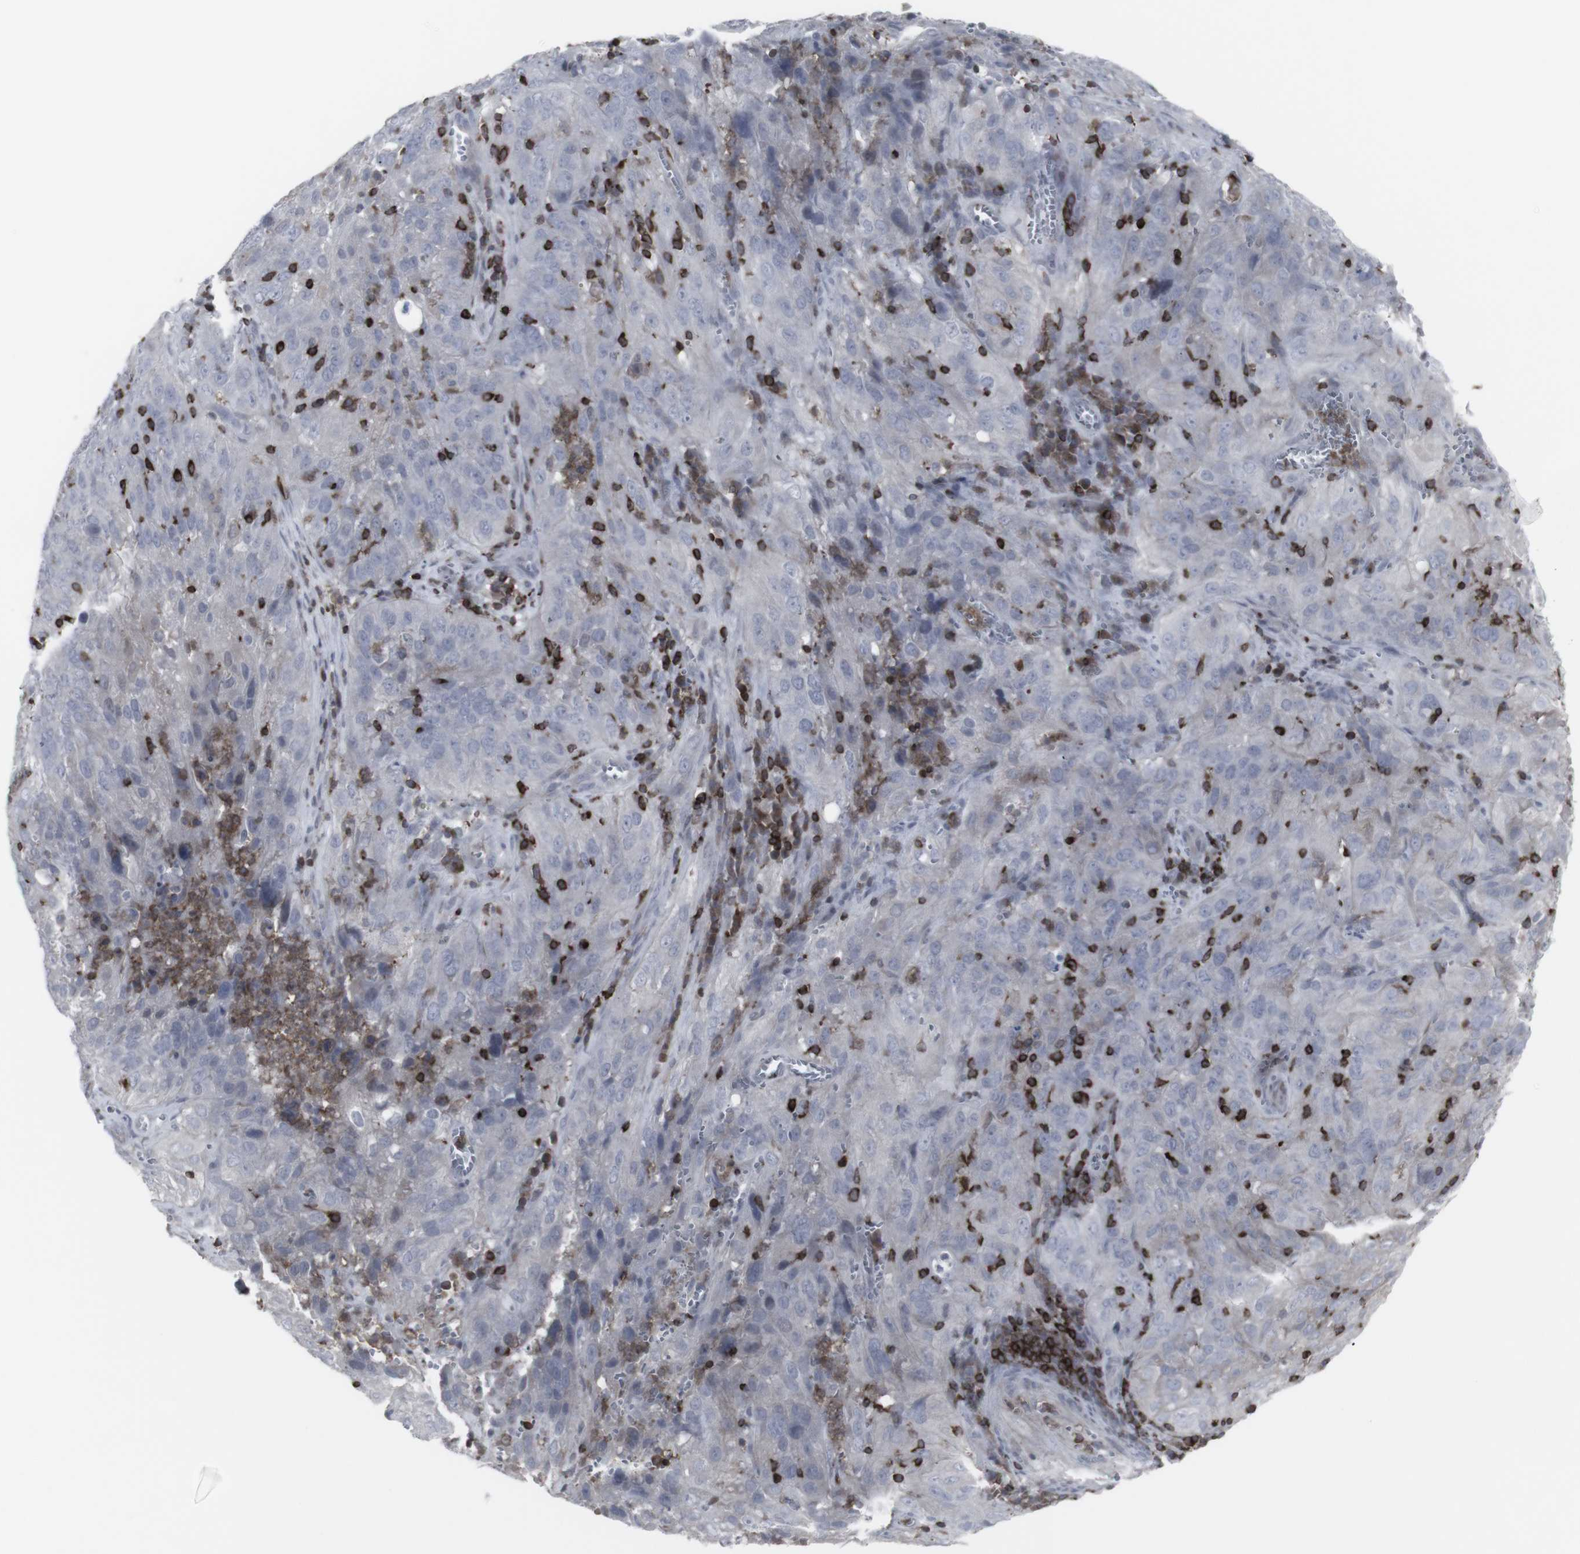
{"staining": {"intensity": "negative", "quantity": "none", "location": "none"}, "tissue": "cervical cancer", "cell_type": "Tumor cells", "image_type": "cancer", "snomed": [{"axis": "morphology", "description": "Squamous cell carcinoma, NOS"}, {"axis": "topography", "description": "Cervix"}], "caption": "Immunohistochemistry micrograph of neoplastic tissue: squamous cell carcinoma (cervical) stained with DAB exhibits no significant protein staining in tumor cells. The staining is performed using DAB (3,3'-diaminobenzidine) brown chromogen with nuclei counter-stained in using hematoxylin.", "gene": "APOBEC2", "patient": {"sex": "female", "age": 32}}